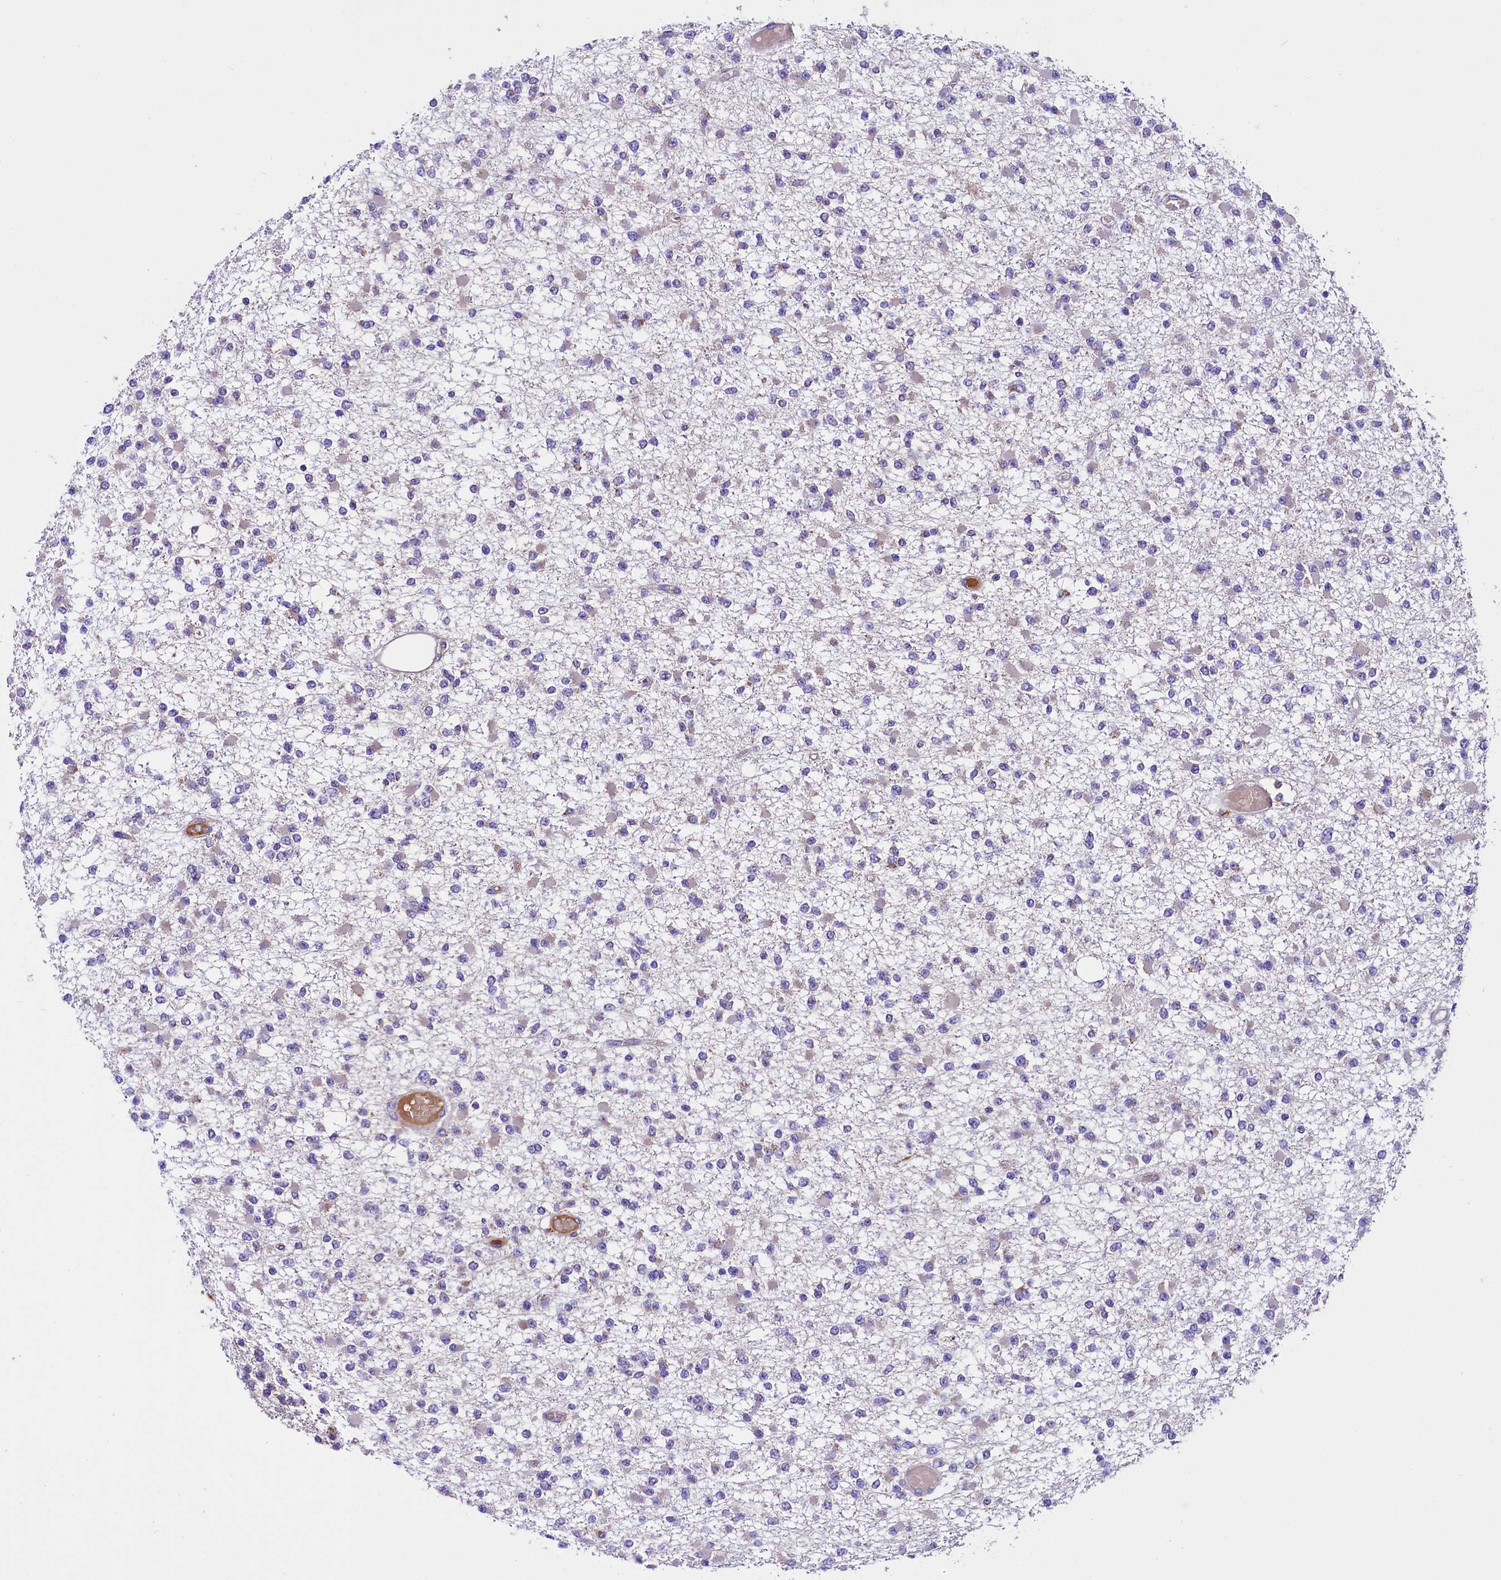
{"staining": {"intensity": "negative", "quantity": "none", "location": "none"}, "tissue": "glioma", "cell_type": "Tumor cells", "image_type": "cancer", "snomed": [{"axis": "morphology", "description": "Glioma, malignant, Low grade"}, {"axis": "topography", "description": "Brain"}], "caption": "Tumor cells show no significant staining in glioma. (DAB (3,3'-diaminobenzidine) IHC with hematoxylin counter stain).", "gene": "SIX5", "patient": {"sex": "female", "age": 22}}